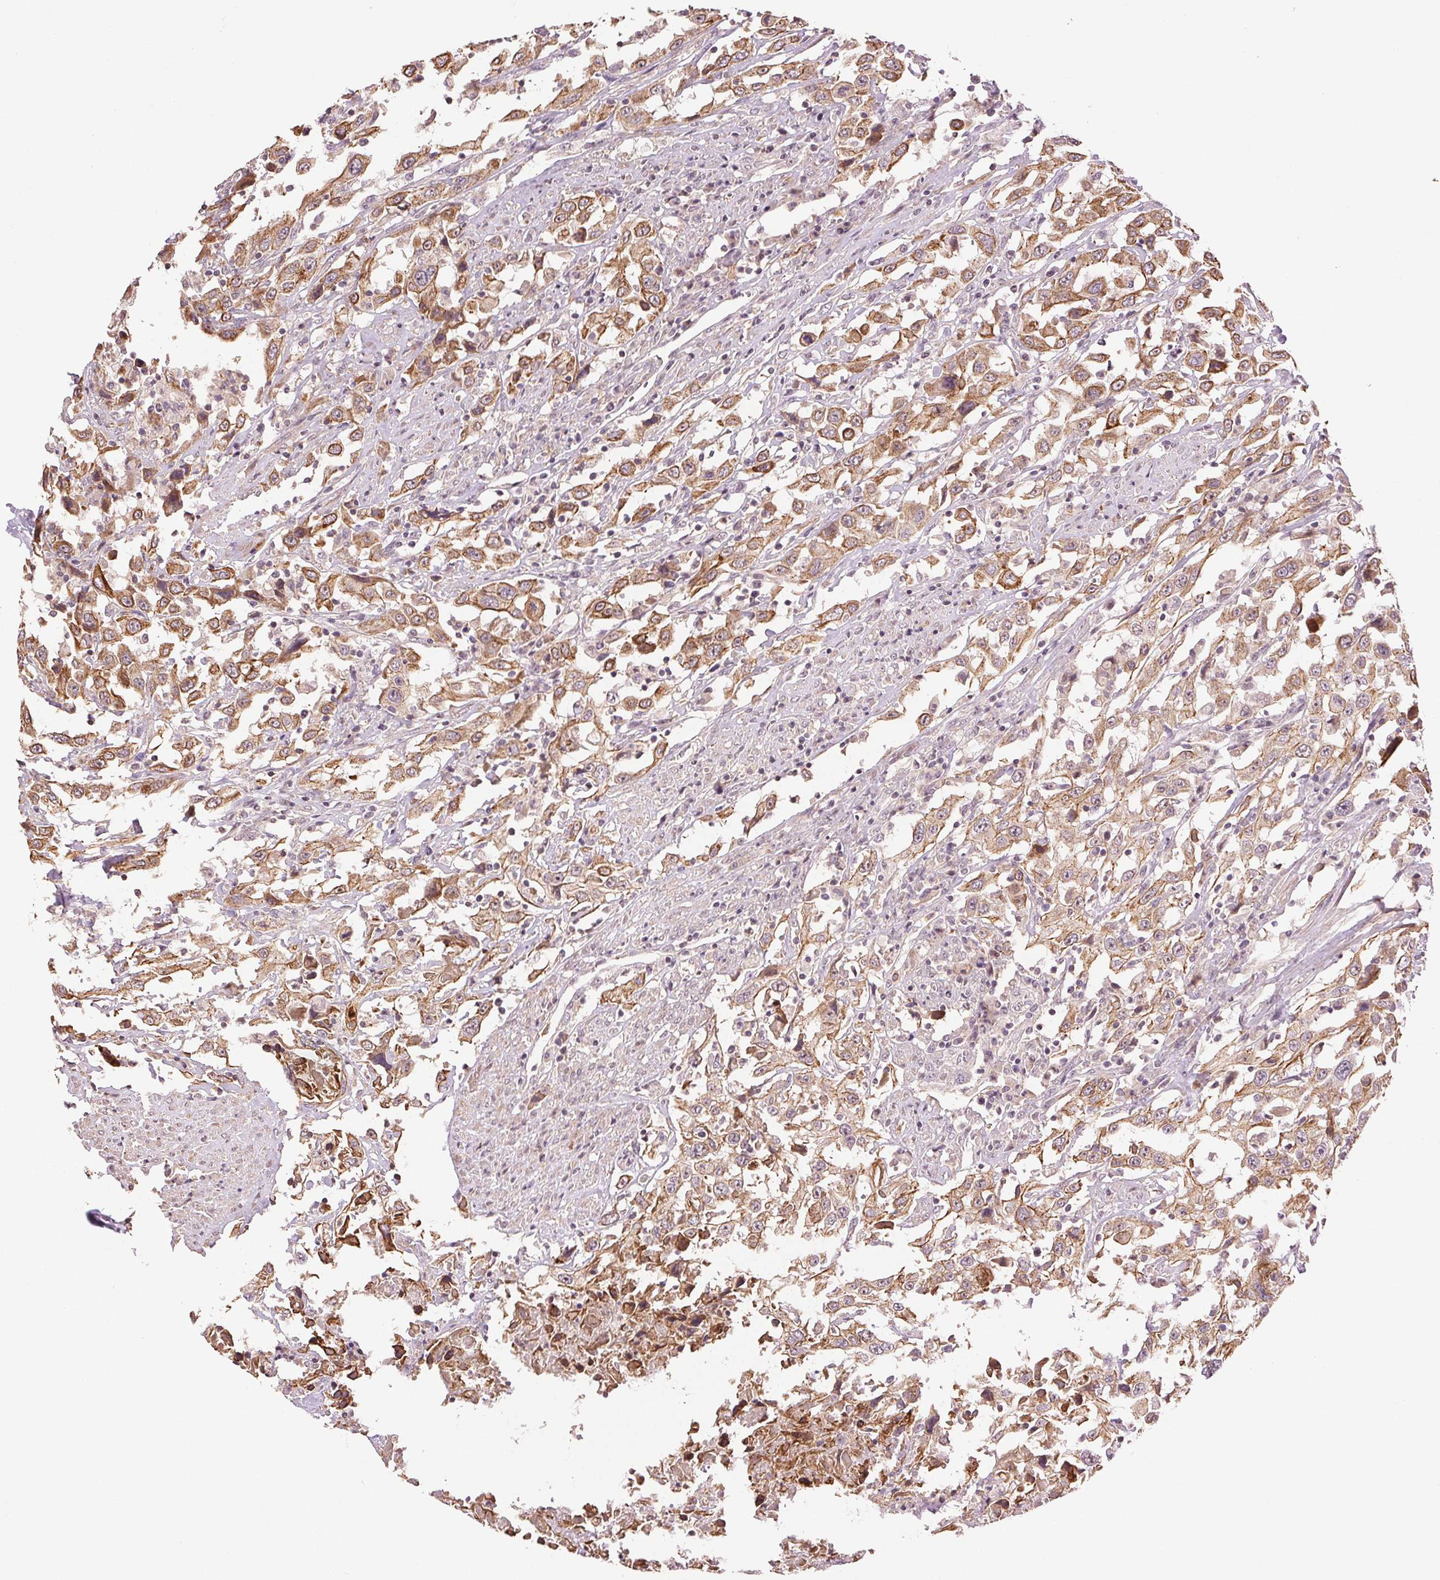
{"staining": {"intensity": "moderate", "quantity": ">75%", "location": "cytoplasmic/membranous"}, "tissue": "urothelial cancer", "cell_type": "Tumor cells", "image_type": "cancer", "snomed": [{"axis": "morphology", "description": "Urothelial carcinoma, High grade"}, {"axis": "topography", "description": "Urinary bladder"}], "caption": "Protein staining of urothelial cancer tissue shows moderate cytoplasmic/membranous positivity in approximately >75% of tumor cells. The staining was performed using DAB (3,3'-diaminobenzidine), with brown indicating positive protein expression. Nuclei are stained blue with hematoxylin.", "gene": "TMEM253", "patient": {"sex": "male", "age": 61}}